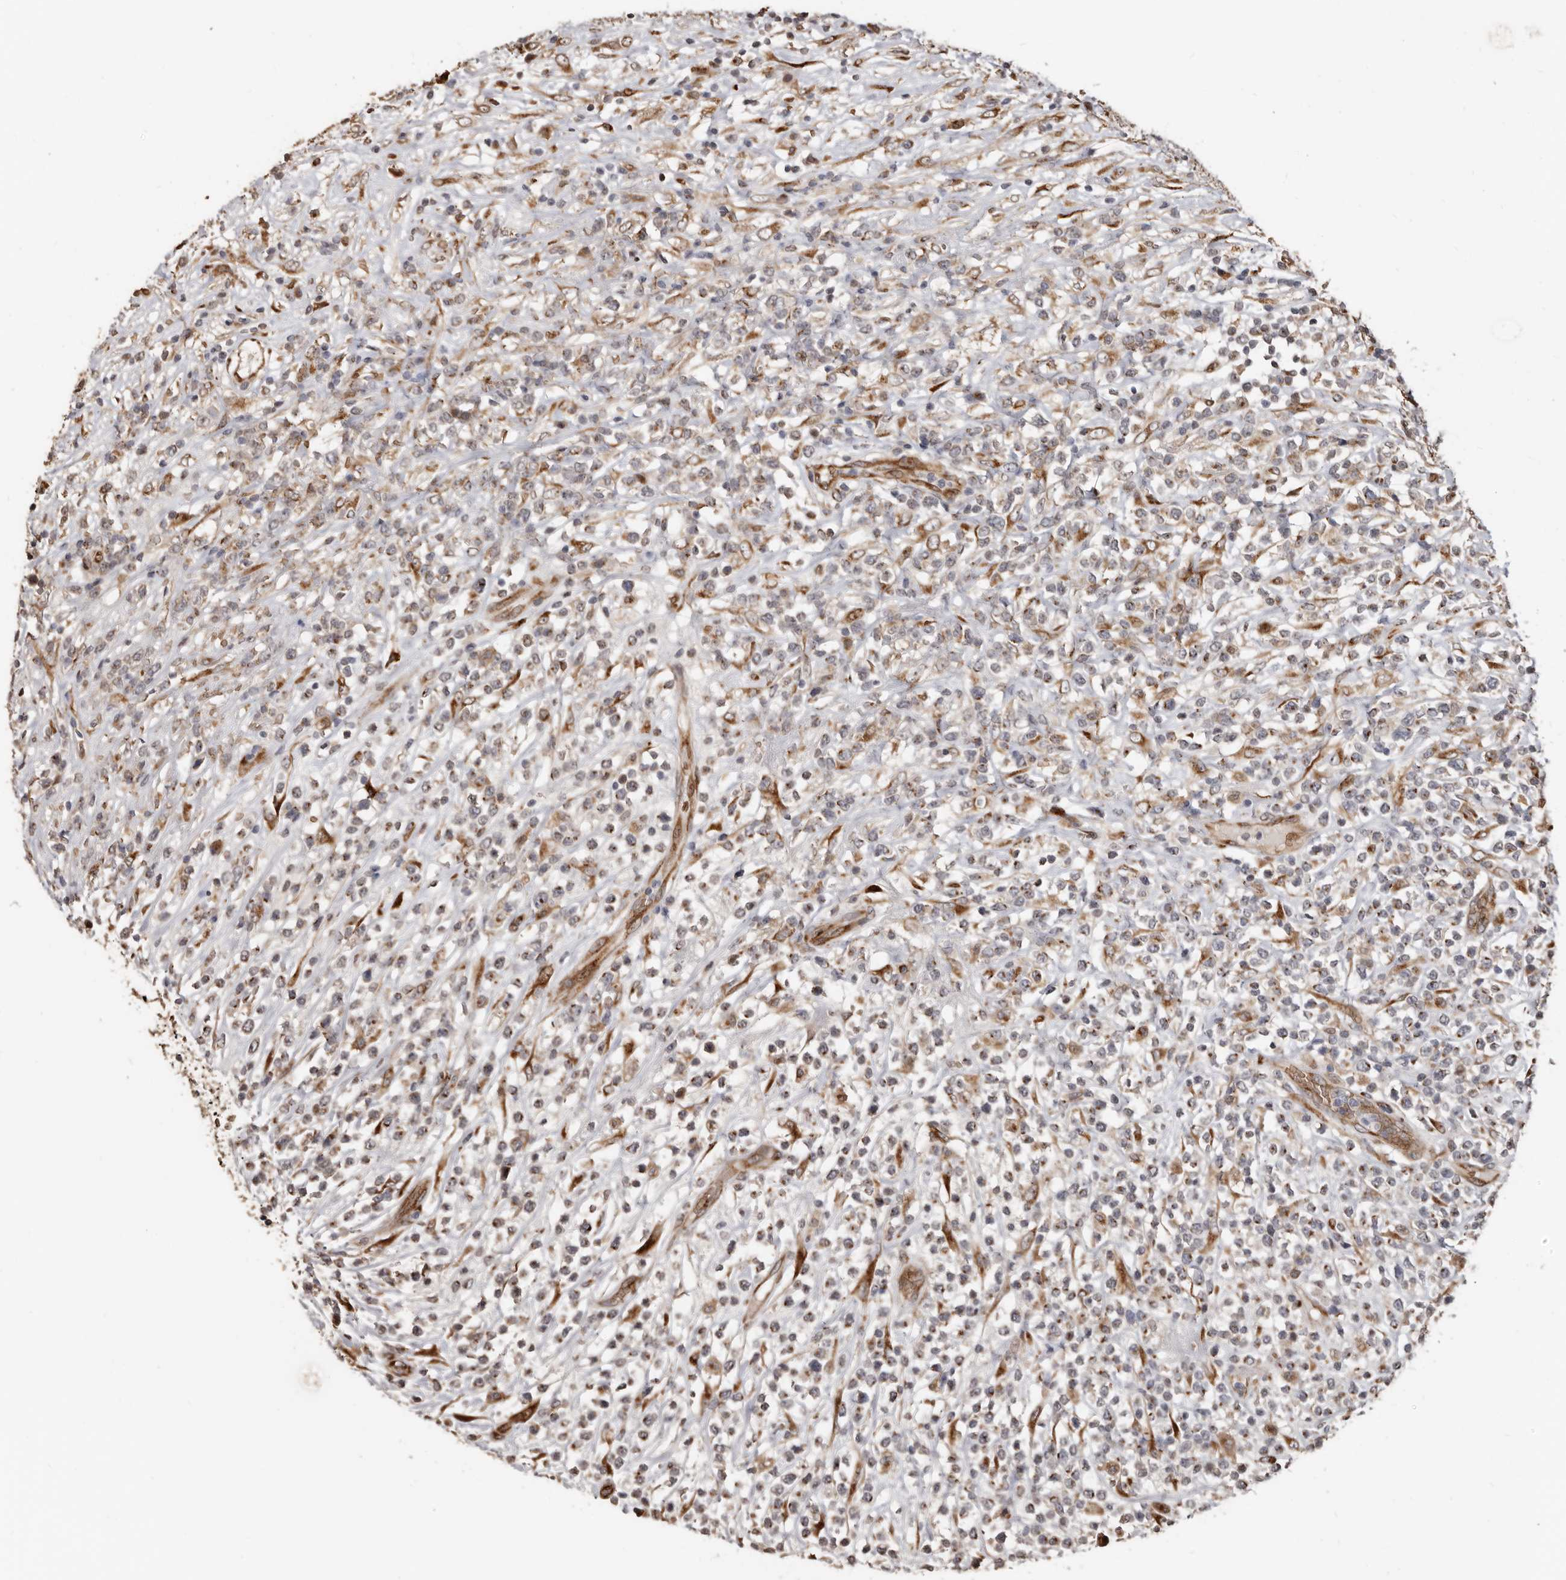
{"staining": {"intensity": "weak", "quantity": "25%-75%", "location": "cytoplasmic/membranous"}, "tissue": "lymphoma", "cell_type": "Tumor cells", "image_type": "cancer", "snomed": [{"axis": "morphology", "description": "Malignant lymphoma, non-Hodgkin's type, High grade"}, {"axis": "topography", "description": "Colon"}], "caption": "The immunohistochemical stain labels weak cytoplasmic/membranous expression in tumor cells of lymphoma tissue. Immunohistochemistry stains the protein of interest in brown and the nuclei are stained blue.", "gene": "ENTREP1", "patient": {"sex": "female", "age": 53}}